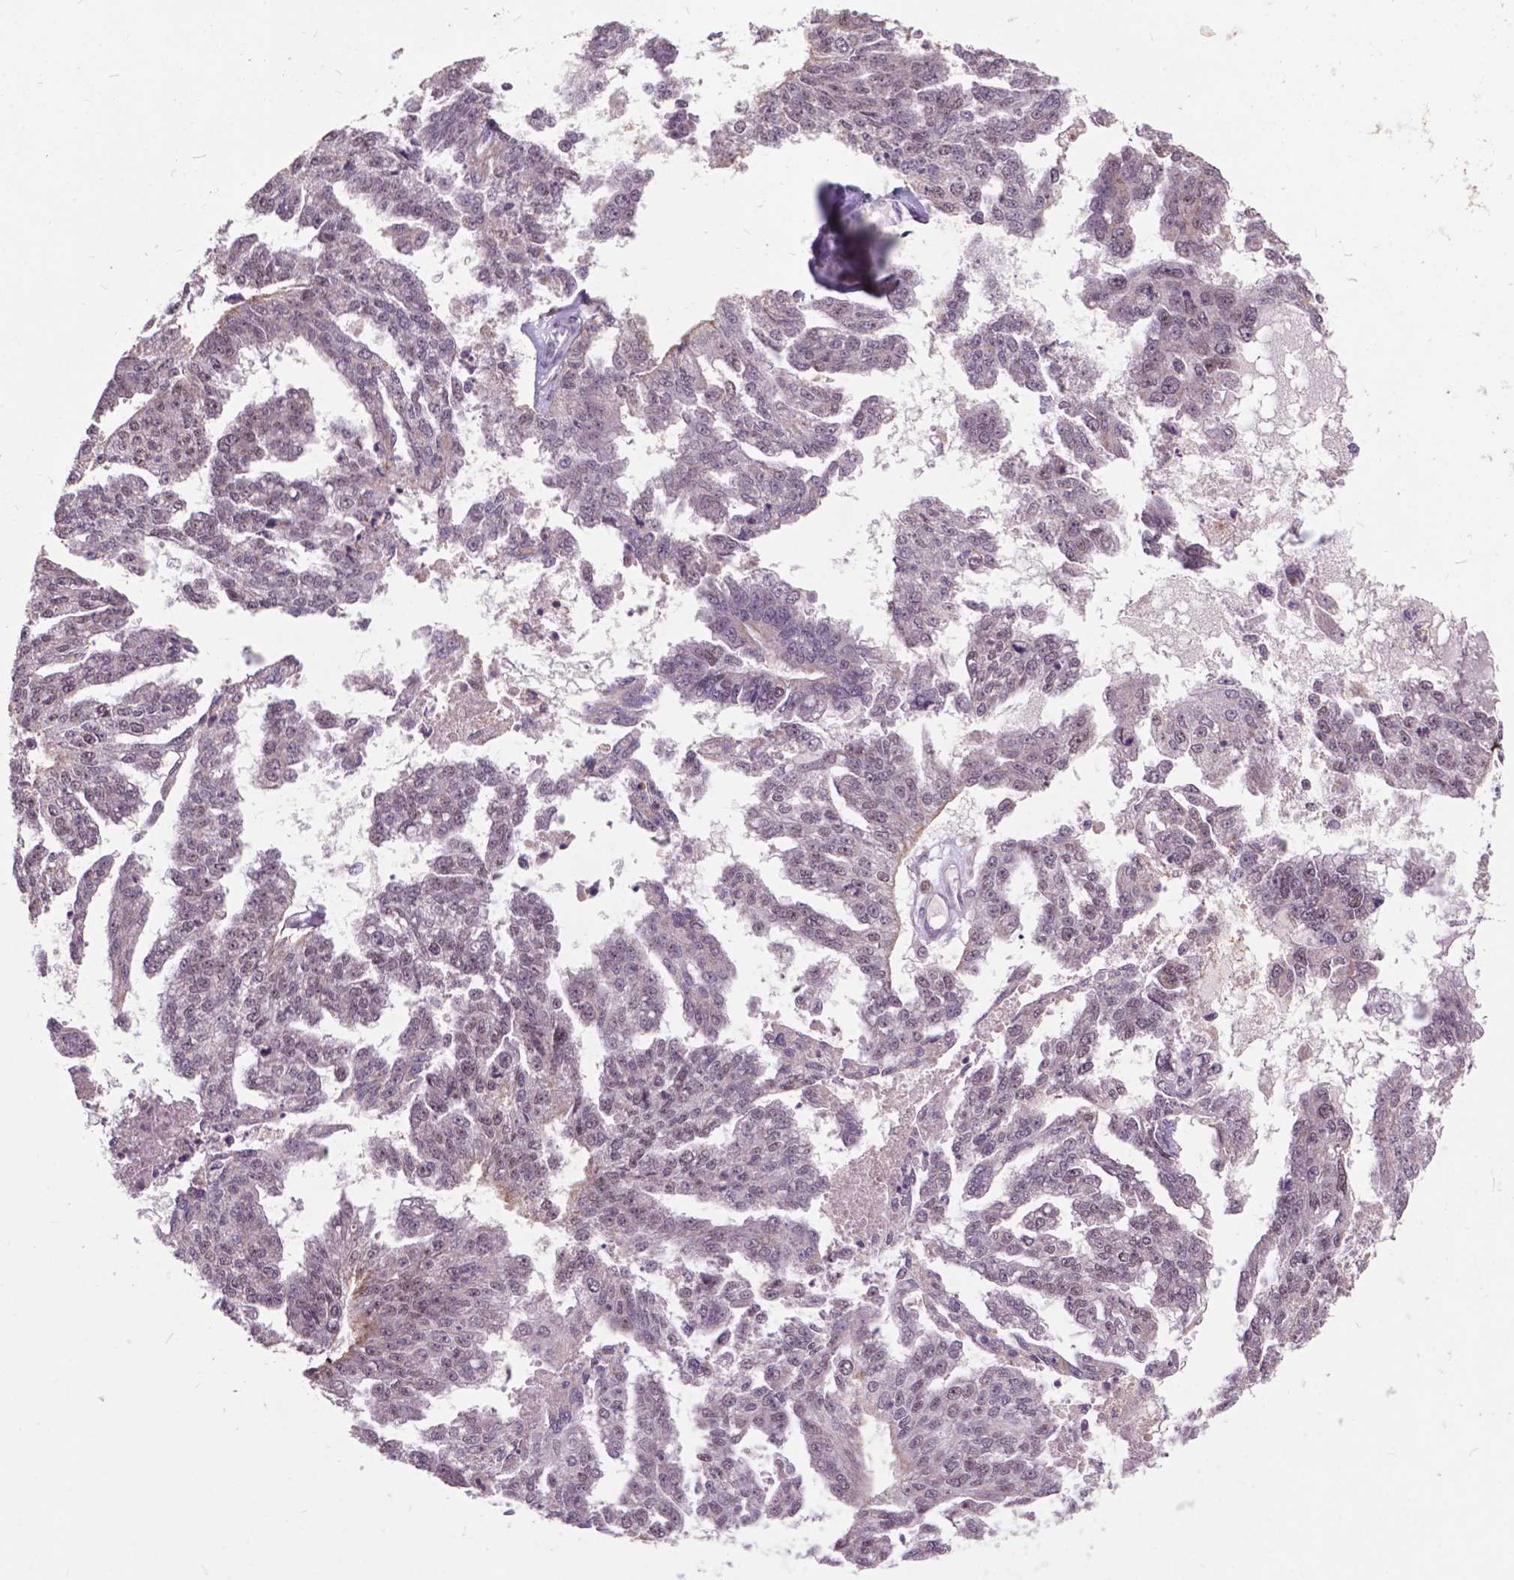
{"staining": {"intensity": "negative", "quantity": "none", "location": "none"}, "tissue": "ovarian cancer", "cell_type": "Tumor cells", "image_type": "cancer", "snomed": [{"axis": "morphology", "description": "Cystadenocarcinoma, serous, NOS"}, {"axis": "topography", "description": "Ovary"}], "caption": "A histopathology image of human ovarian cancer (serous cystadenocarcinoma) is negative for staining in tumor cells.", "gene": "MSH2", "patient": {"sex": "female", "age": 58}}